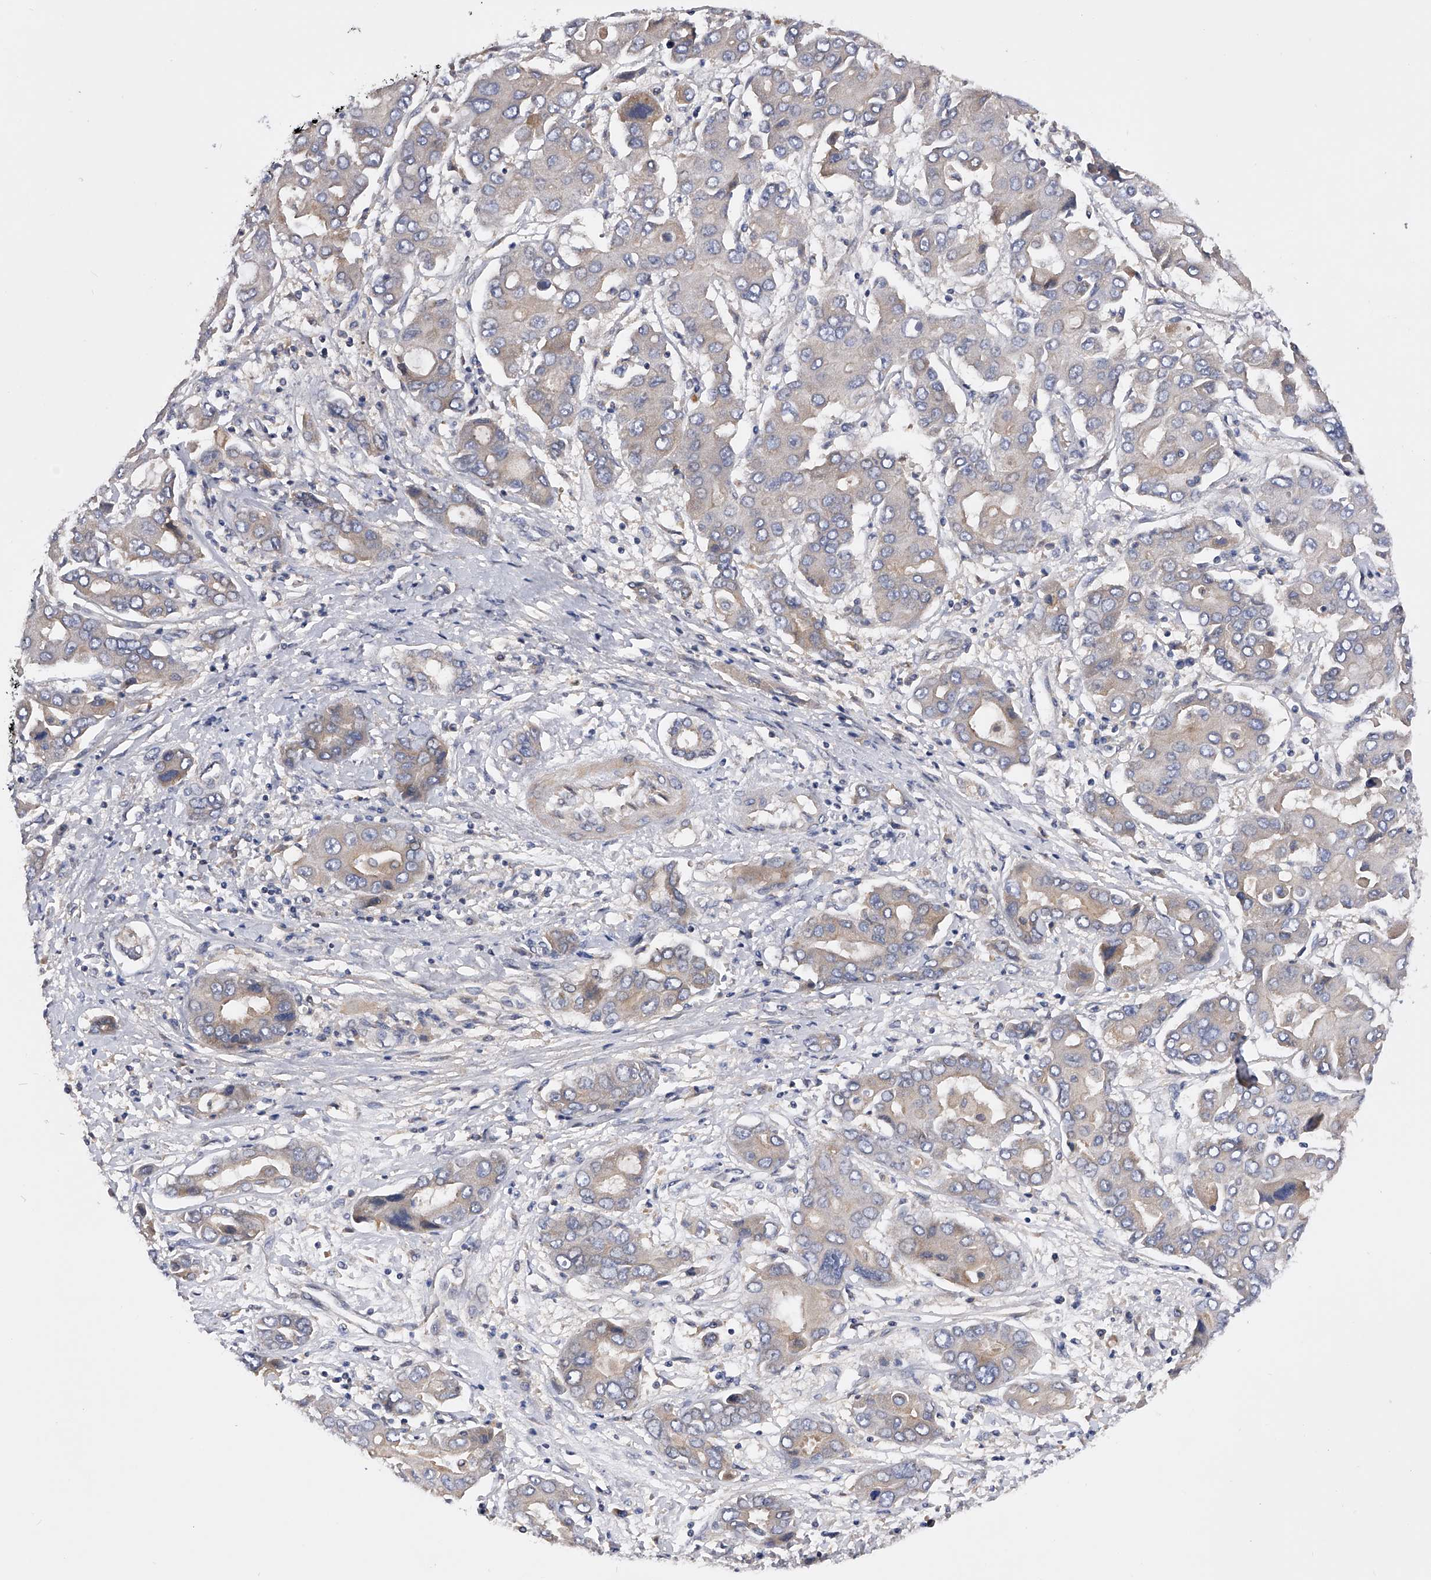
{"staining": {"intensity": "negative", "quantity": "none", "location": "none"}, "tissue": "liver cancer", "cell_type": "Tumor cells", "image_type": "cancer", "snomed": [{"axis": "morphology", "description": "Cholangiocarcinoma"}, {"axis": "topography", "description": "Liver"}], "caption": "A micrograph of cholangiocarcinoma (liver) stained for a protein displays no brown staining in tumor cells.", "gene": "ARL4C", "patient": {"sex": "male", "age": 67}}